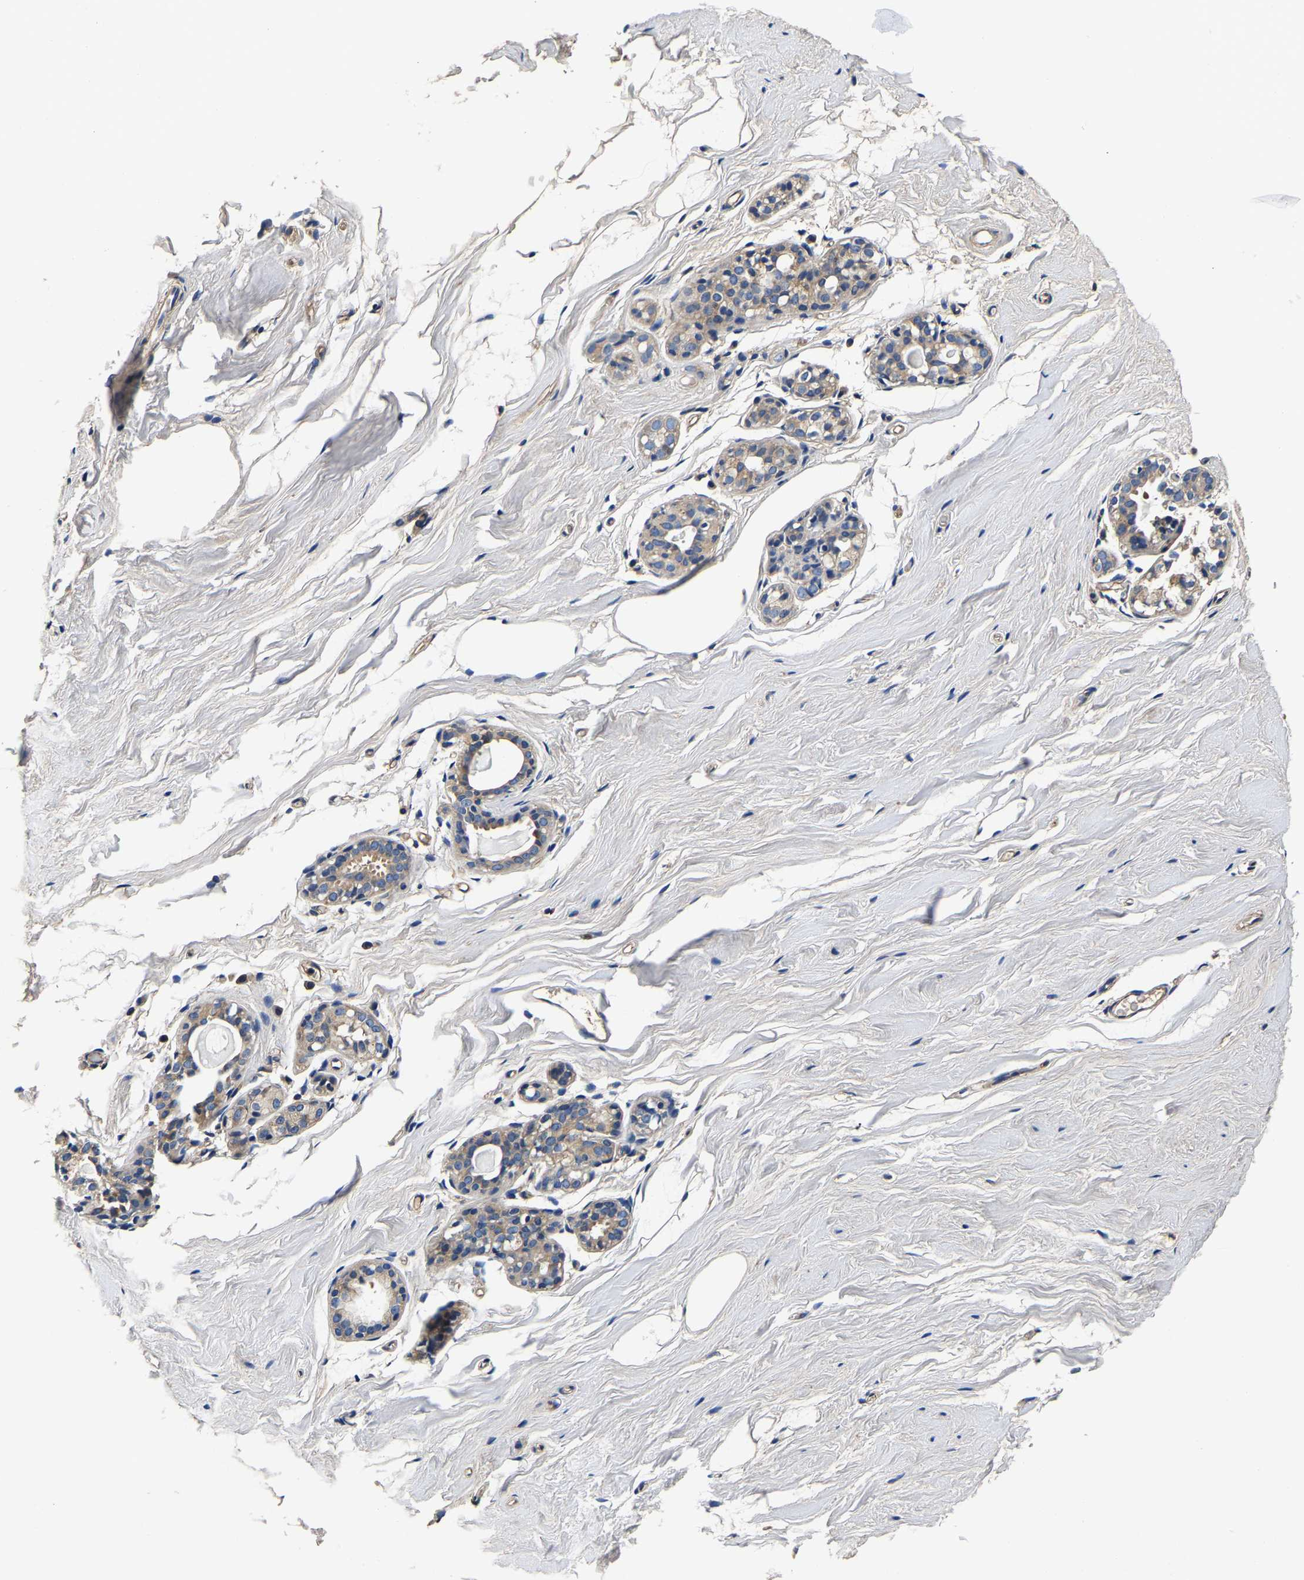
{"staining": {"intensity": "weak", "quantity": "<25%", "location": "cytoplasmic/membranous"}, "tissue": "breast", "cell_type": "Glandular cells", "image_type": "normal", "snomed": [{"axis": "morphology", "description": "Normal tissue, NOS"}, {"axis": "topography", "description": "Breast"}], "caption": "Immunohistochemical staining of benign breast exhibits no significant expression in glandular cells. Nuclei are stained in blue.", "gene": "SH3GLB1", "patient": {"sex": "female", "age": 62}}